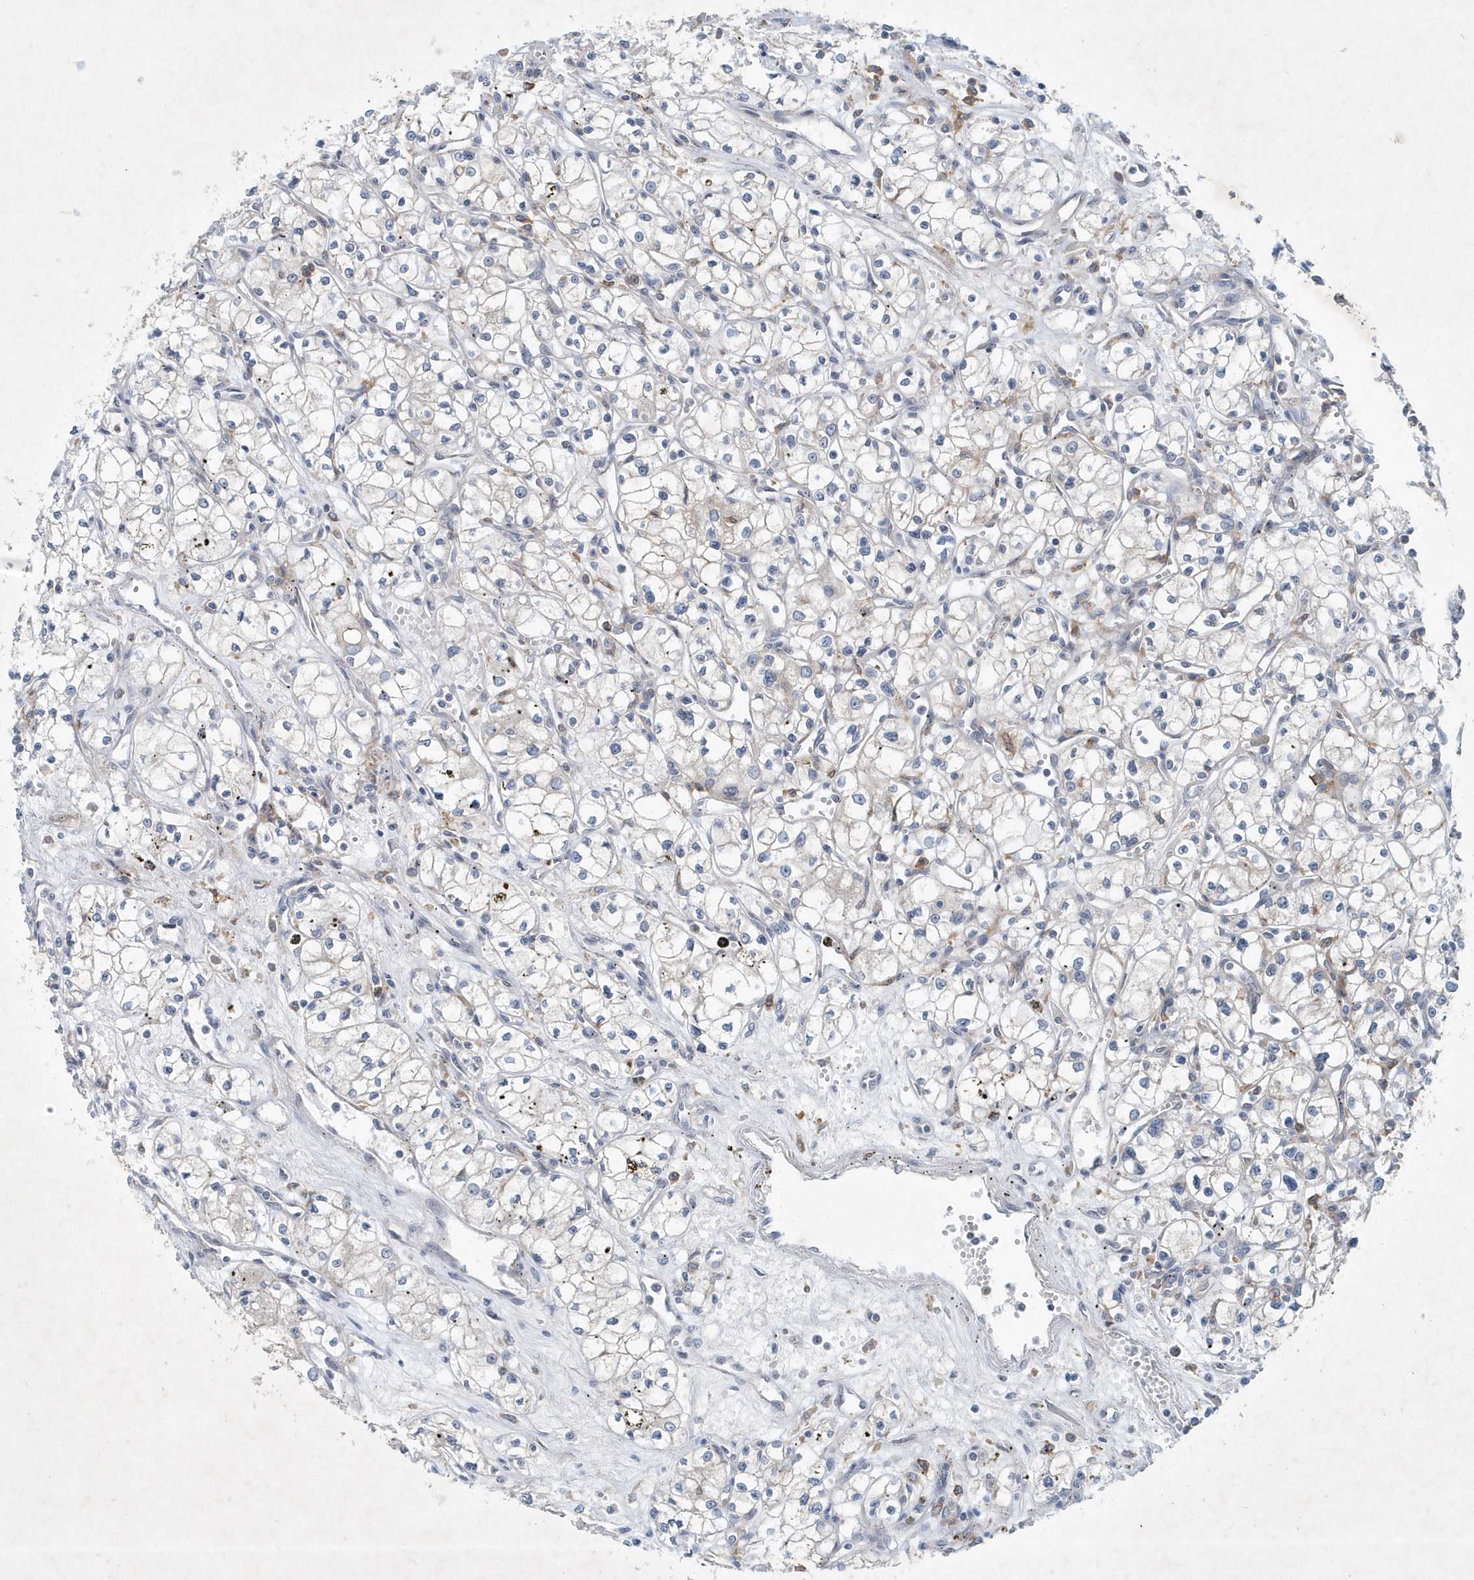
{"staining": {"intensity": "negative", "quantity": "none", "location": "none"}, "tissue": "renal cancer", "cell_type": "Tumor cells", "image_type": "cancer", "snomed": [{"axis": "morphology", "description": "Adenocarcinoma, NOS"}, {"axis": "topography", "description": "Kidney"}], "caption": "A histopathology image of renal cancer stained for a protein reveals no brown staining in tumor cells.", "gene": "P2RY10", "patient": {"sex": "male", "age": 59}}